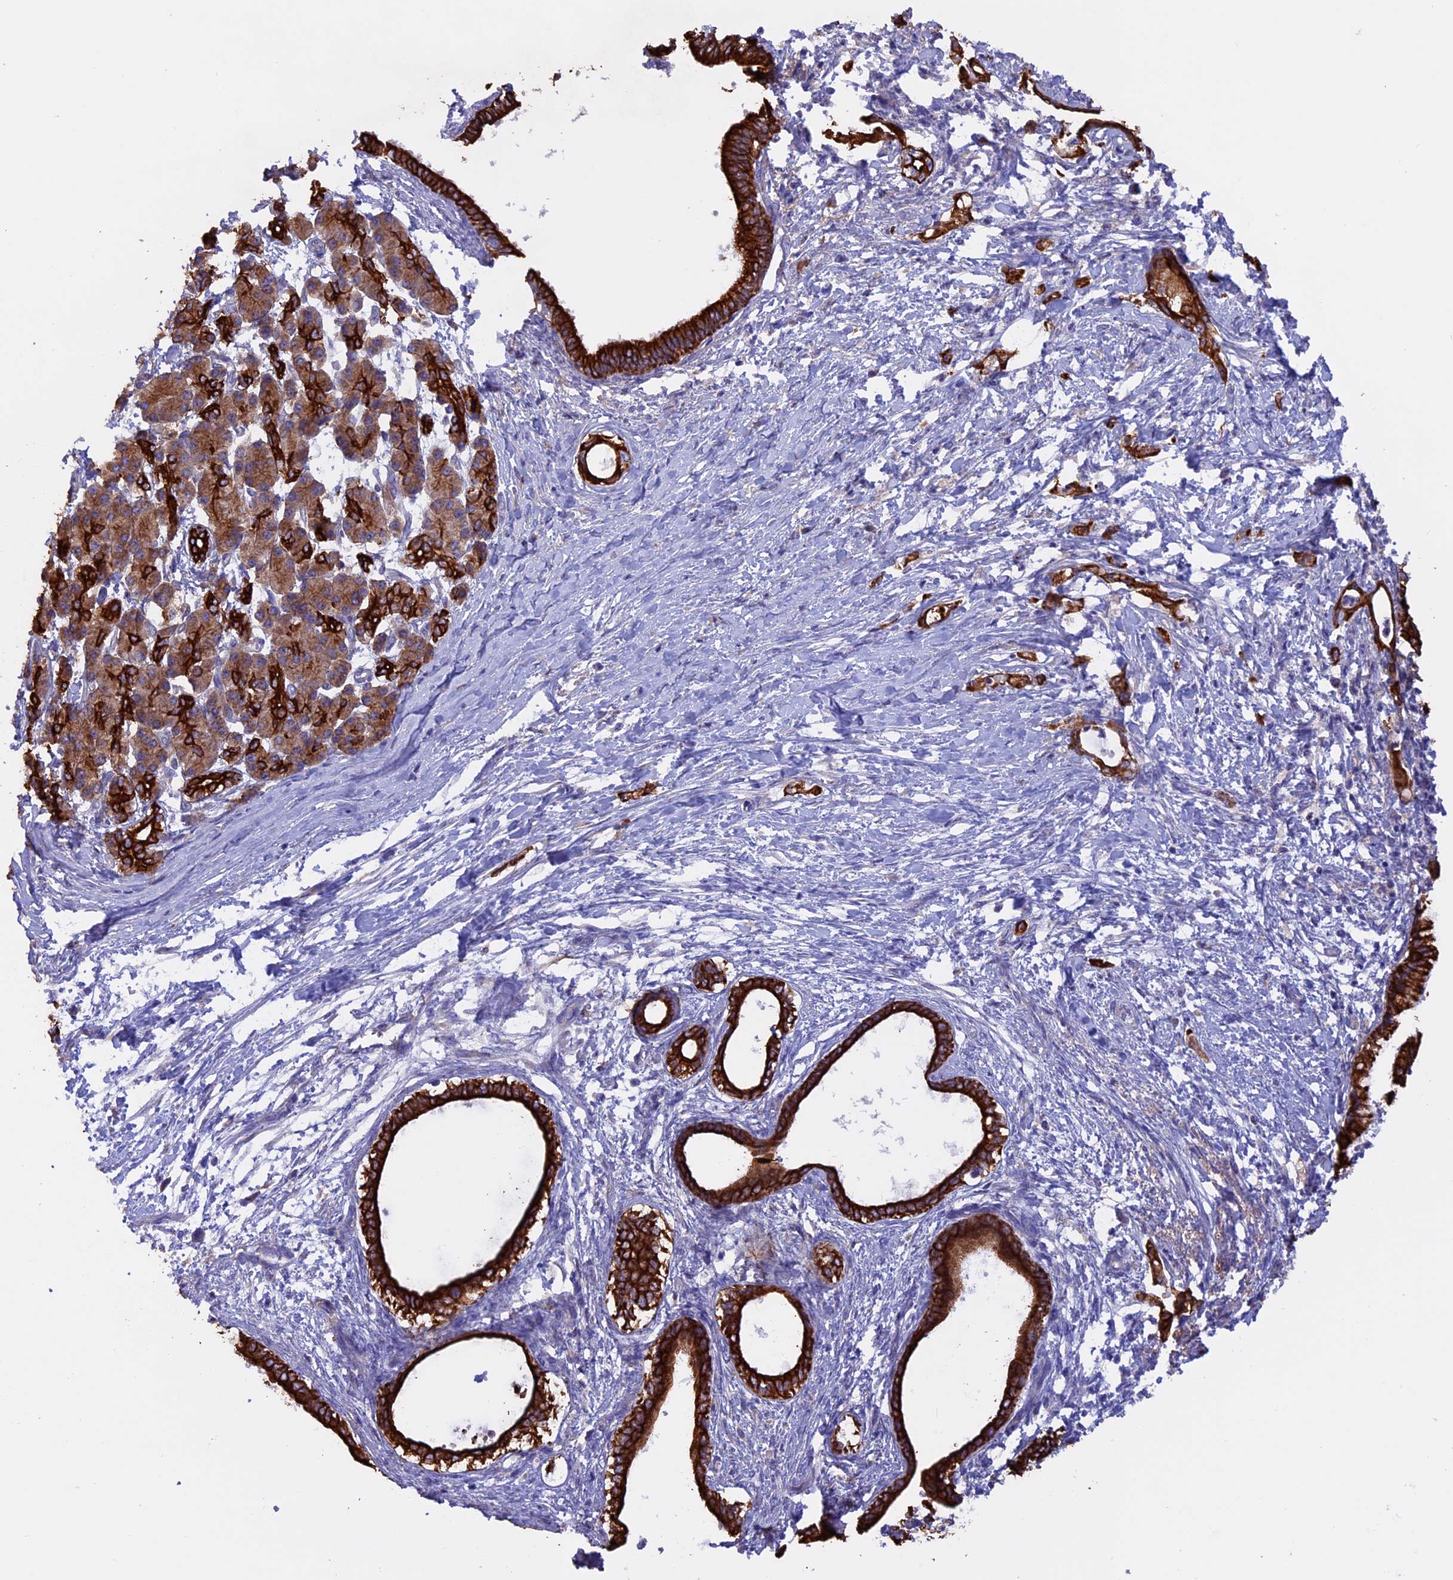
{"staining": {"intensity": "strong", "quantity": ">75%", "location": "cytoplasmic/membranous"}, "tissue": "pancreatic cancer", "cell_type": "Tumor cells", "image_type": "cancer", "snomed": [{"axis": "morphology", "description": "Adenocarcinoma, NOS"}, {"axis": "topography", "description": "Pancreas"}], "caption": "Brown immunohistochemical staining in human pancreatic adenocarcinoma reveals strong cytoplasmic/membranous staining in approximately >75% of tumor cells. (DAB (3,3'-diaminobenzidine) IHC with brightfield microscopy, high magnification).", "gene": "PTPN9", "patient": {"sex": "female", "age": 55}}